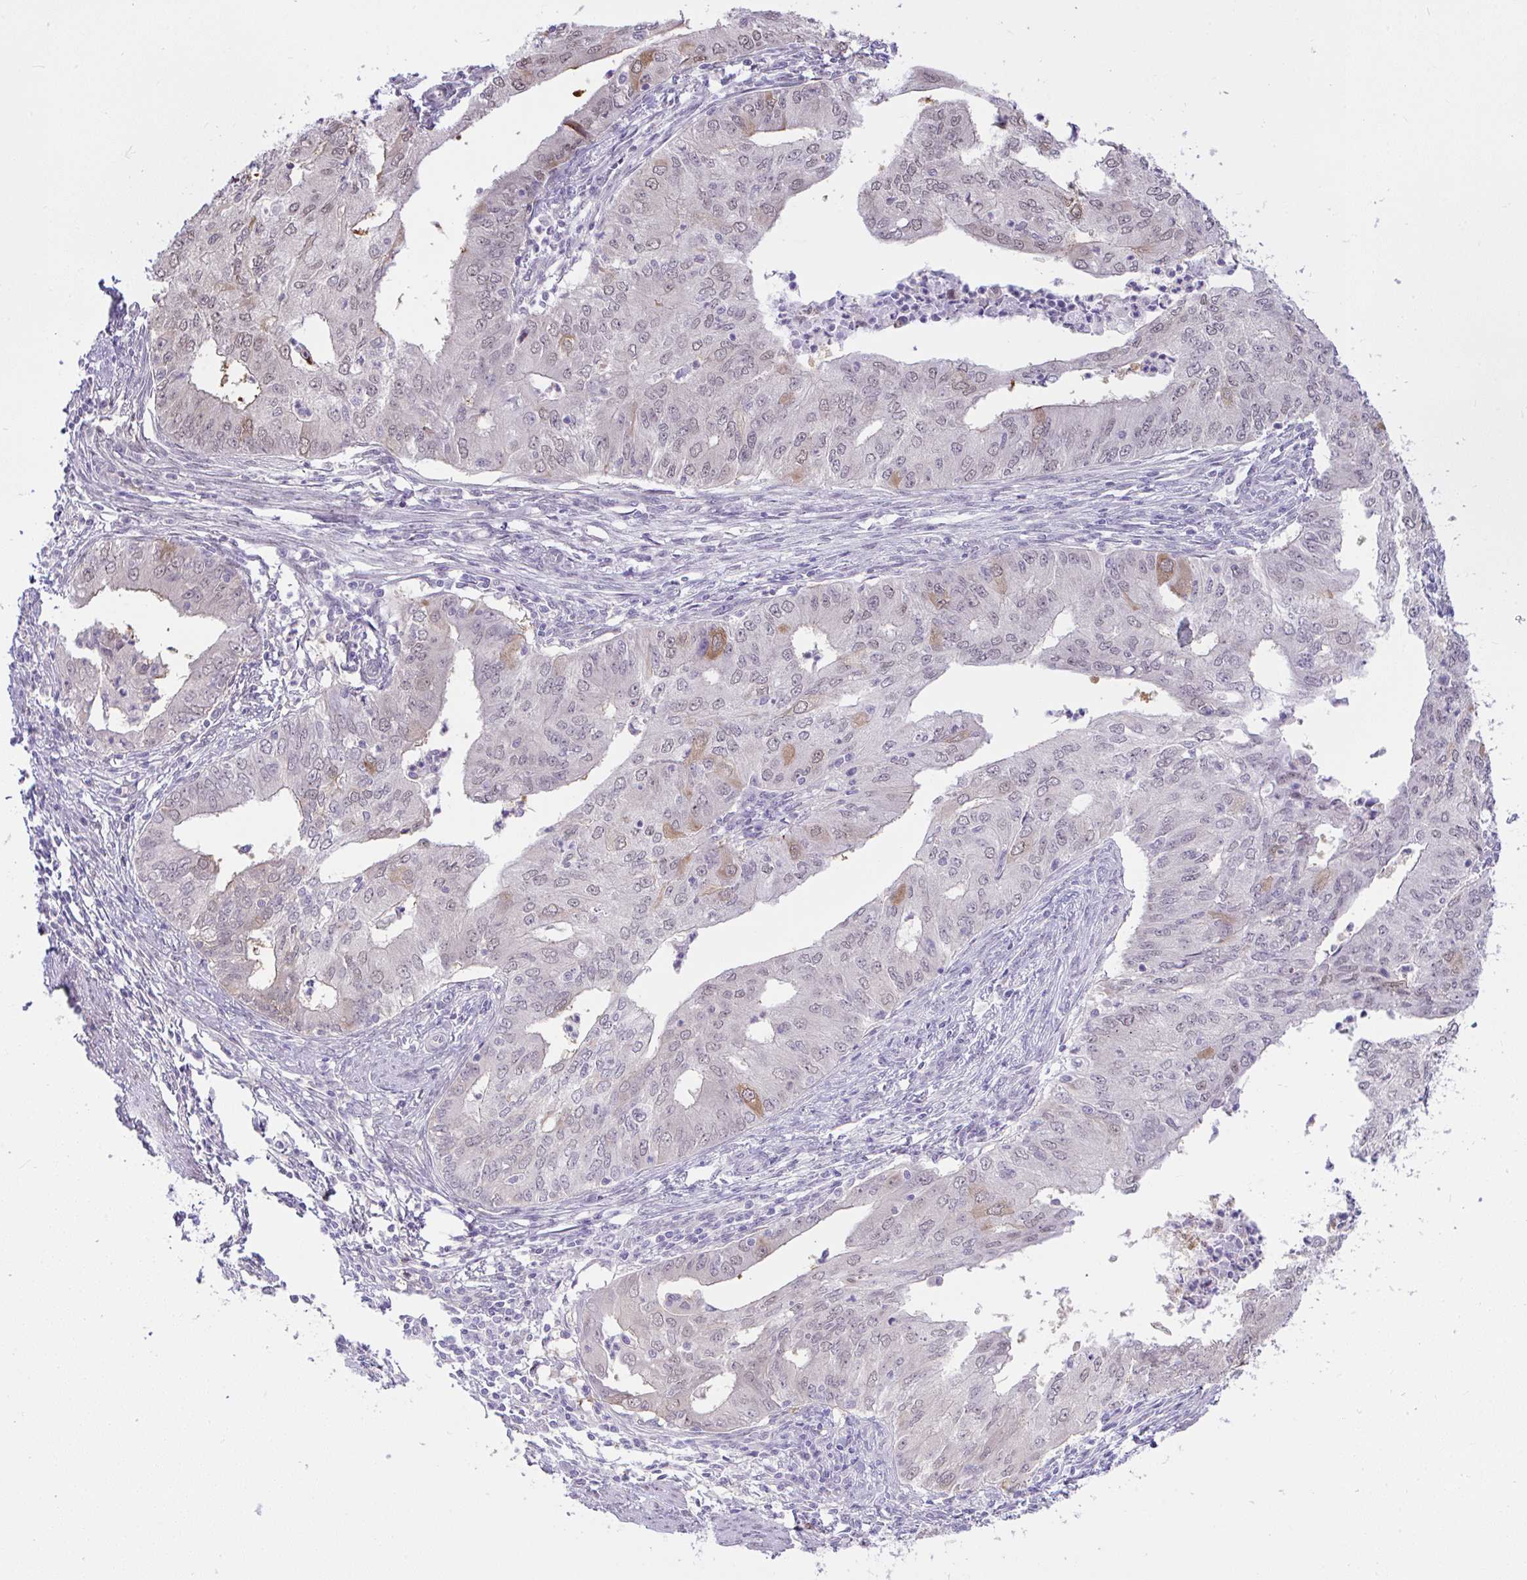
{"staining": {"intensity": "moderate", "quantity": "<25%", "location": "cytoplasmic/membranous,nuclear"}, "tissue": "endometrial cancer", "cell_type": "Tumor cells", "image_type": "cancer", "snomed": [{"axis": "morphology", "description": "Adenocarcinoma, NOS"}, {"axis": "topography", "description": "Endometrium"}], "caption": "The micrograph demonstrates a brown stain indicating the presence of a protein in the cytoplasmic/membranous and nuclear of tumor cells in endometrial cancer (adenocarcinoma).", "gene": "ZNF485", "patient": {"sex": "female", "age": 50}}